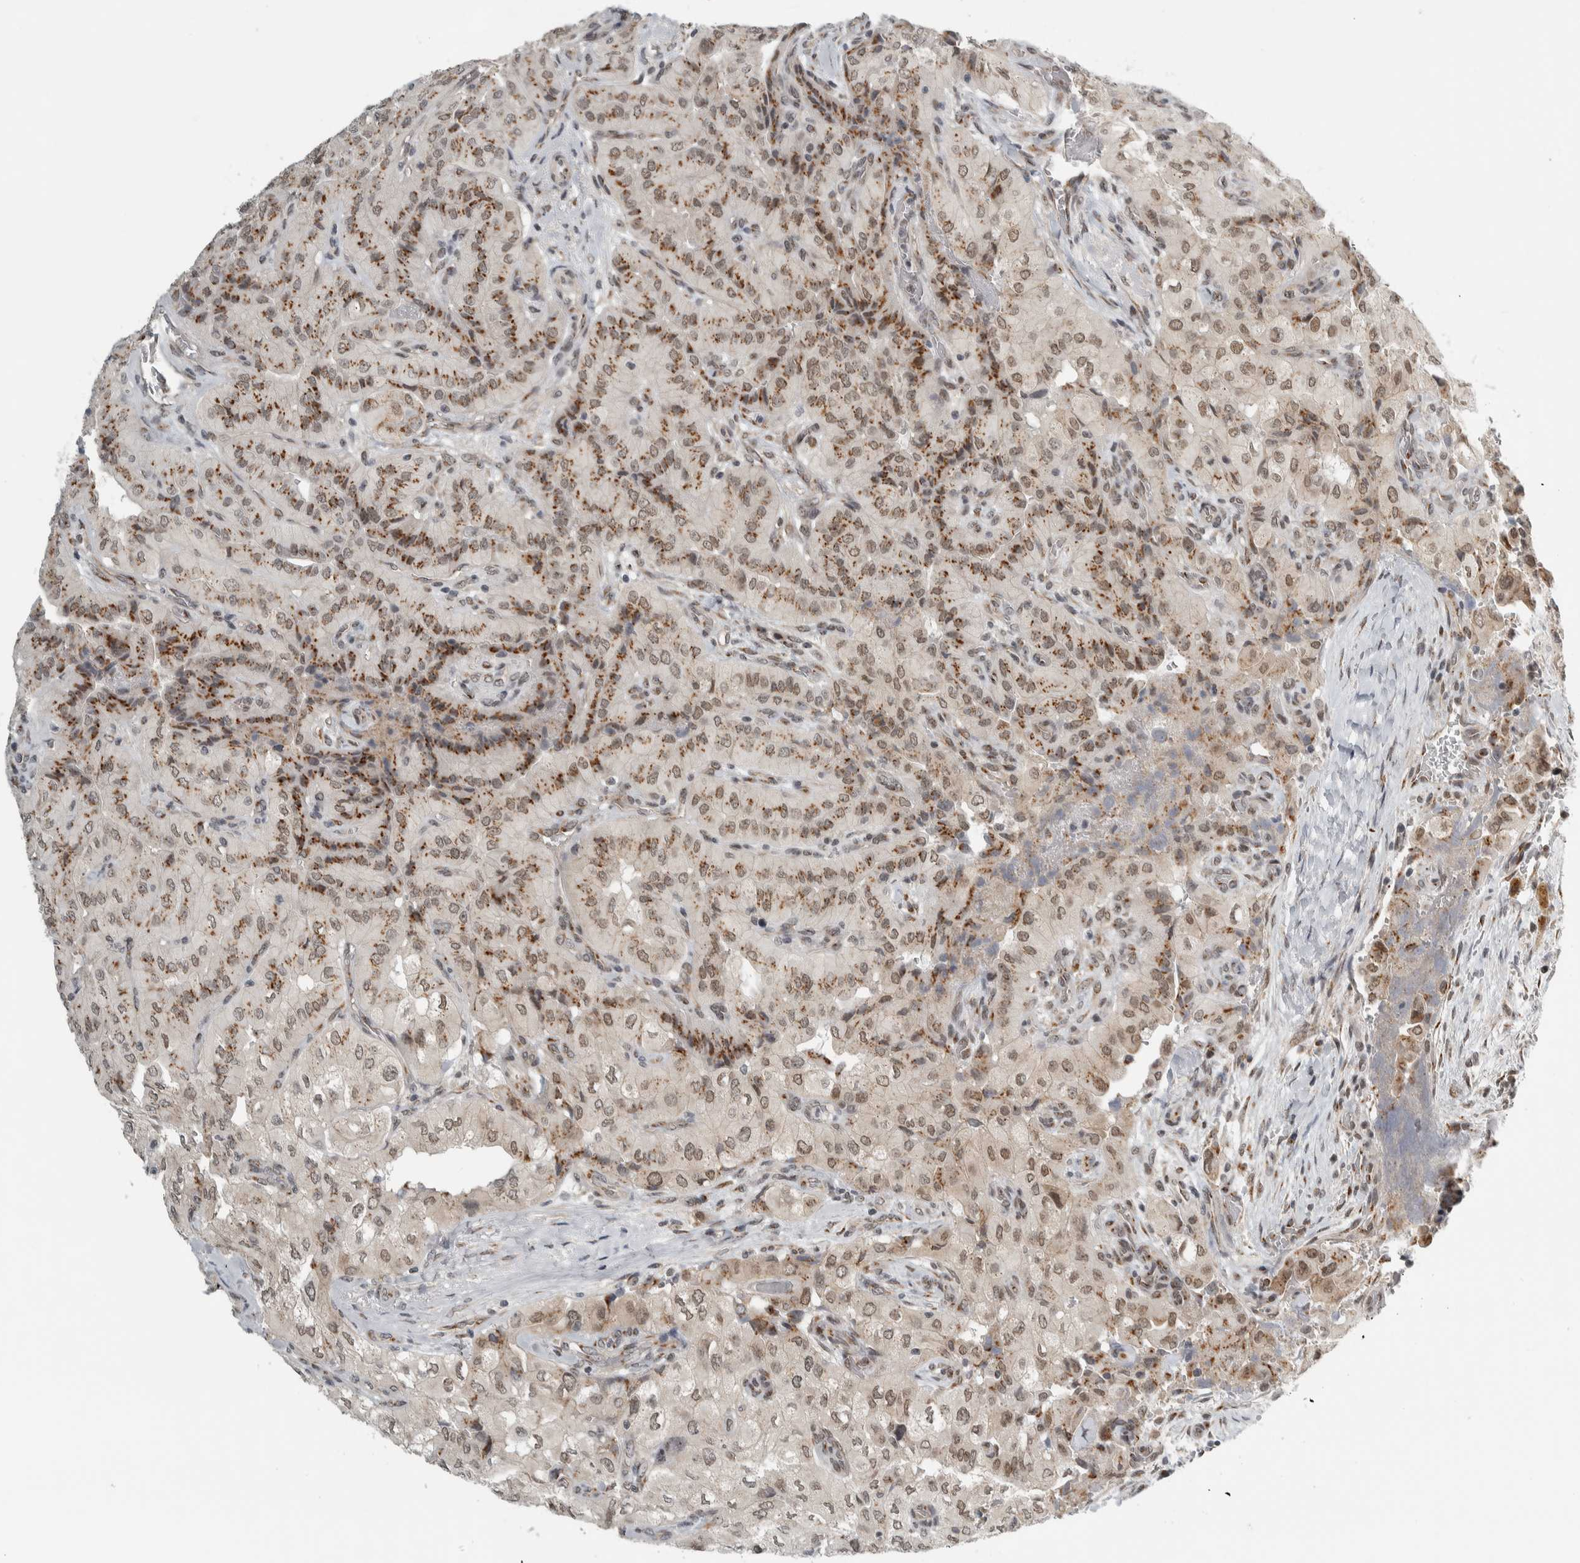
{"staining": {"intensity": "moderate", "quantity": ">75%", "location": "cytoplasmic/membranous,nuclear"}, "tissue": "thyroid cancer", "cell_type": "Tumor cells", "image_type": "cancer", "snomed": [{"axis": "morphology", "description": "Papillary adenocarcinoma, NOS"}, {"axis": "topography", "description": "Thyroid gland"}], "caption": "IHC staining of thyroid papillary adenocarcinoma, which exhibits medium levels of moderate cytoplasmic/membranous and nuclear positivity in about >75% of tumor cells indicating moderate cytoplasmic/membranous and nuclear protein expression. The staining was performed using DAB (3,3'-diaminobenzidine) (brown) for protein detection and nuclei were counterstained in hematoxylin (blue).", "gene": "ZMYND8", "patient": {"sex": "female", "age": 59}}